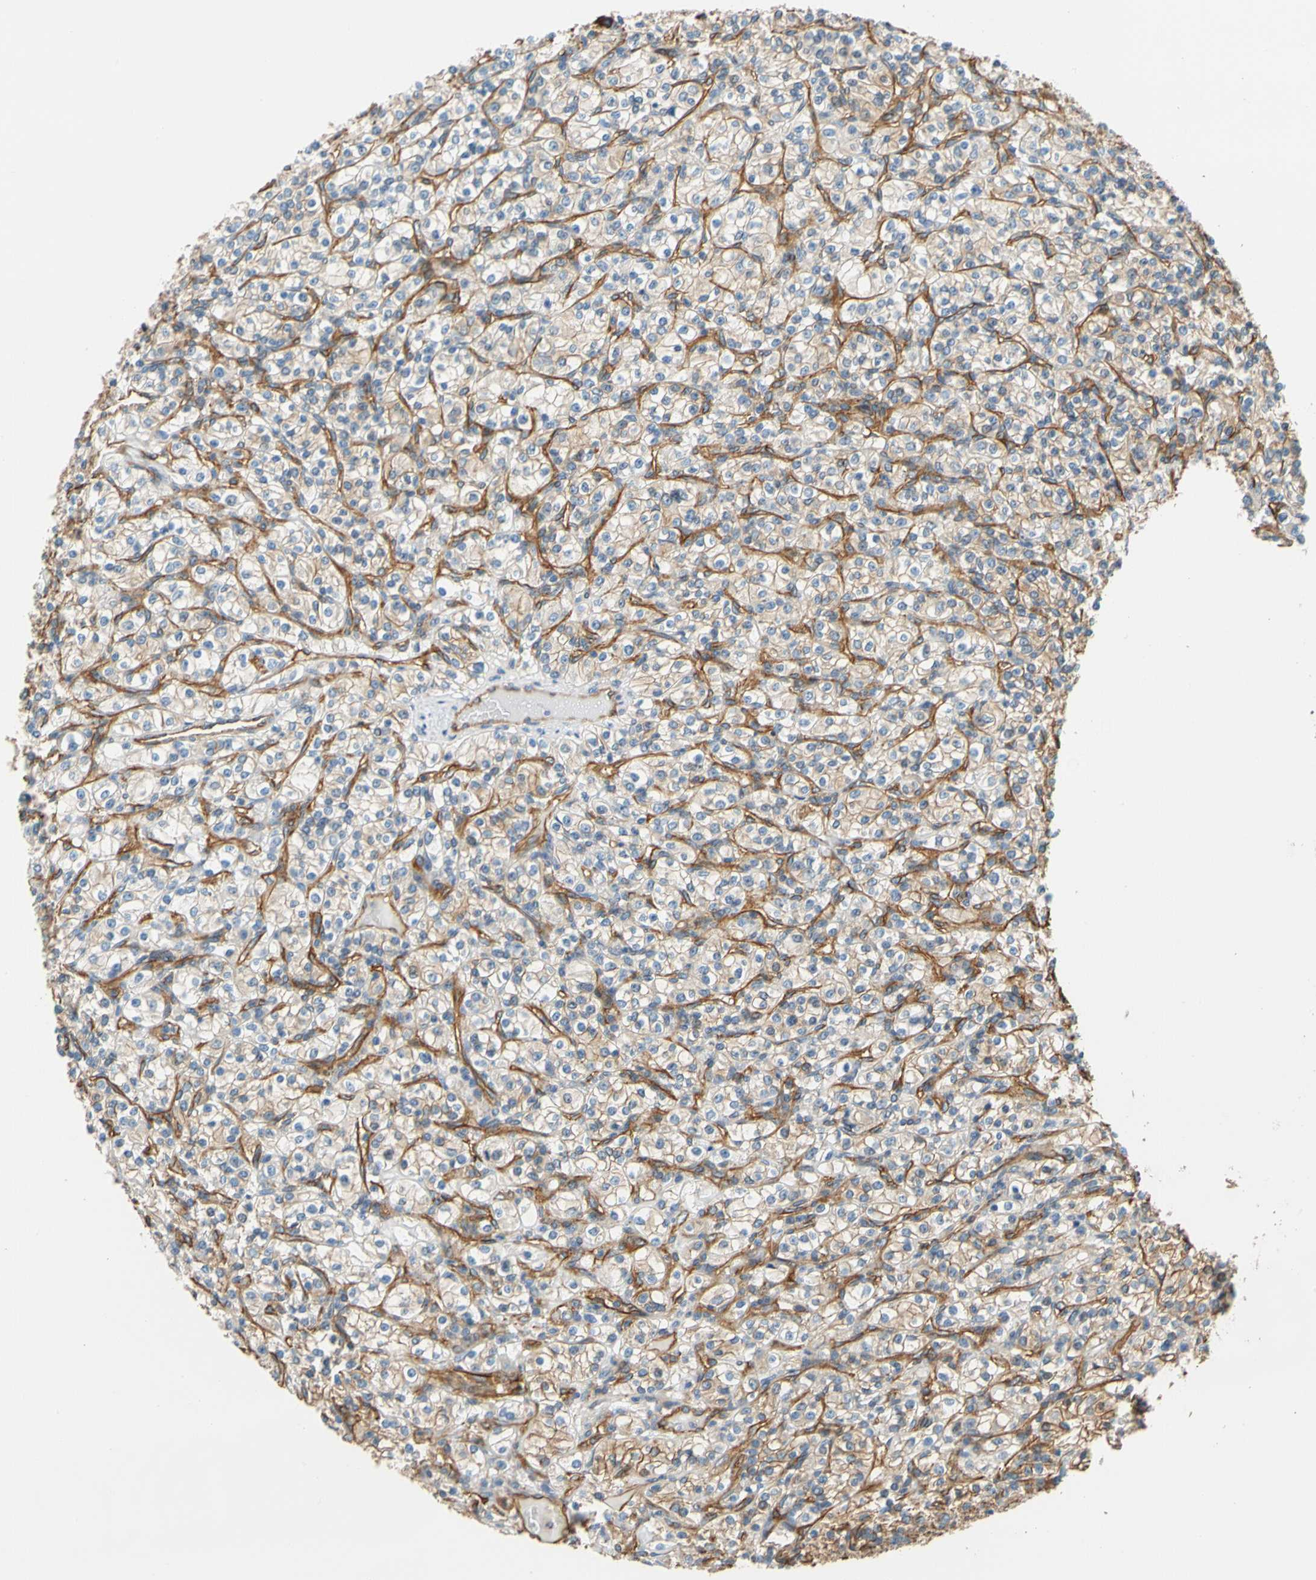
{"staining": {"intensity": "weak", "quantity": "<25%", "location": "cytoplasmic/membranous"}, "tissue": "renal cancer", "cell_type": "Tumor cells", "image_type": "cancer", "snomed": [{"axis": "morphology", "description": "Adenocarcinoma, NOS"}, {"axis": "topography", "description": "Kidney"}], "caption": "This is an IHC image of human adenocarcinoma (renal). There is no staining in tumor cells.", "gene": "SPTAN1", "patient": {"sex": "male", "age": 77}}